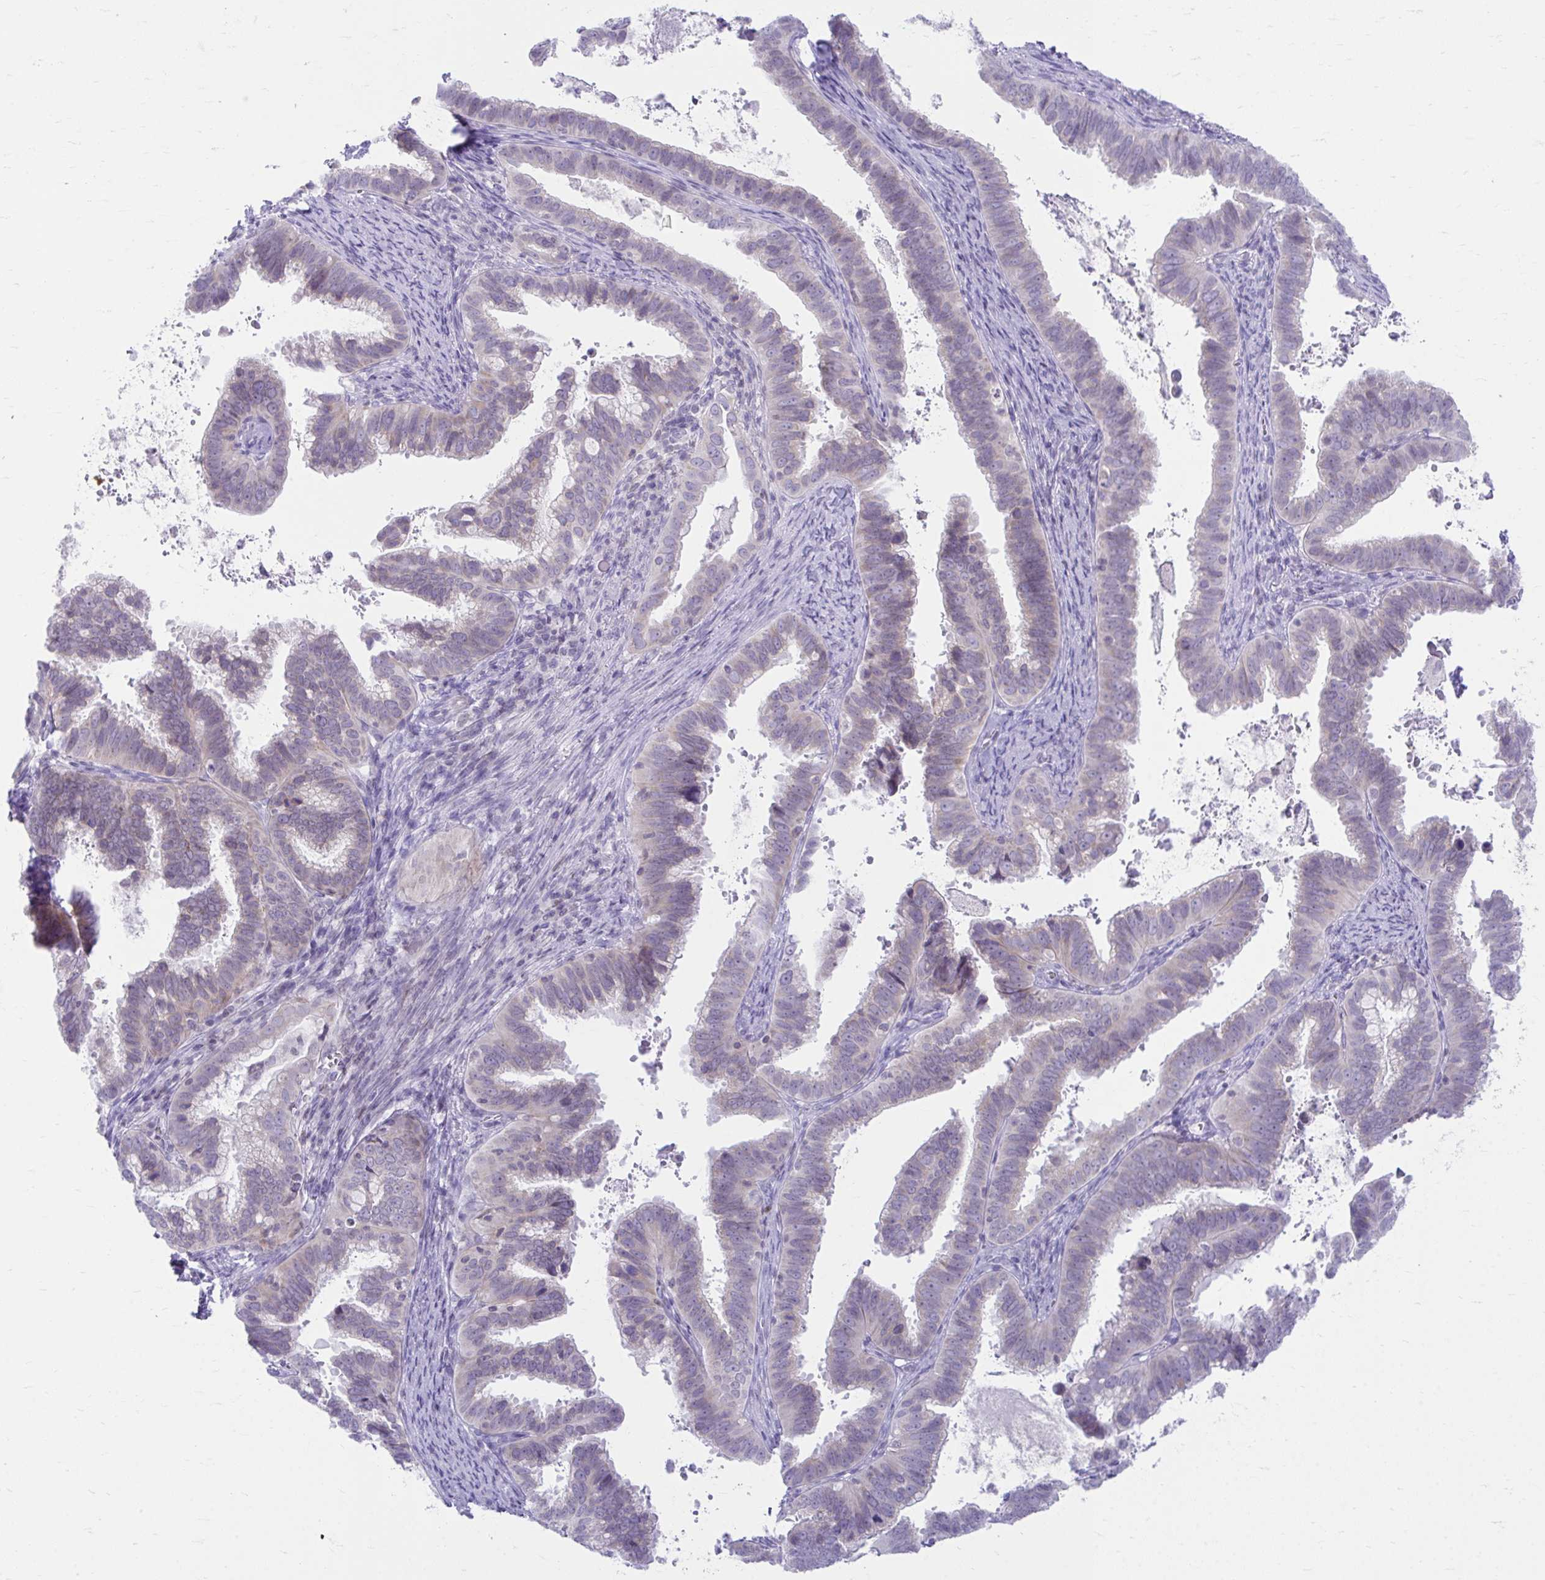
{"staining": {"intensity": "negative", "quantity": "none", "location": "none"}, "tissue": "cervical cancer", "cell_type": "Tumor cells", "image_type": "cancer", "snomed": [{"axis": "morphology", "description": "Adenocarcinoma, NOS"}, {"axis": "topography", "description": "Cervix"}], "caption": "This image is of cervical cancer (adenocarcinoma) stained with immunohistochemistry to label a protein in brown with the nuclei are counter-stained blue. There is no expression in tumor cells.", "gene": "OR7A5", "patient": {"sex": "female", "age": 61}}